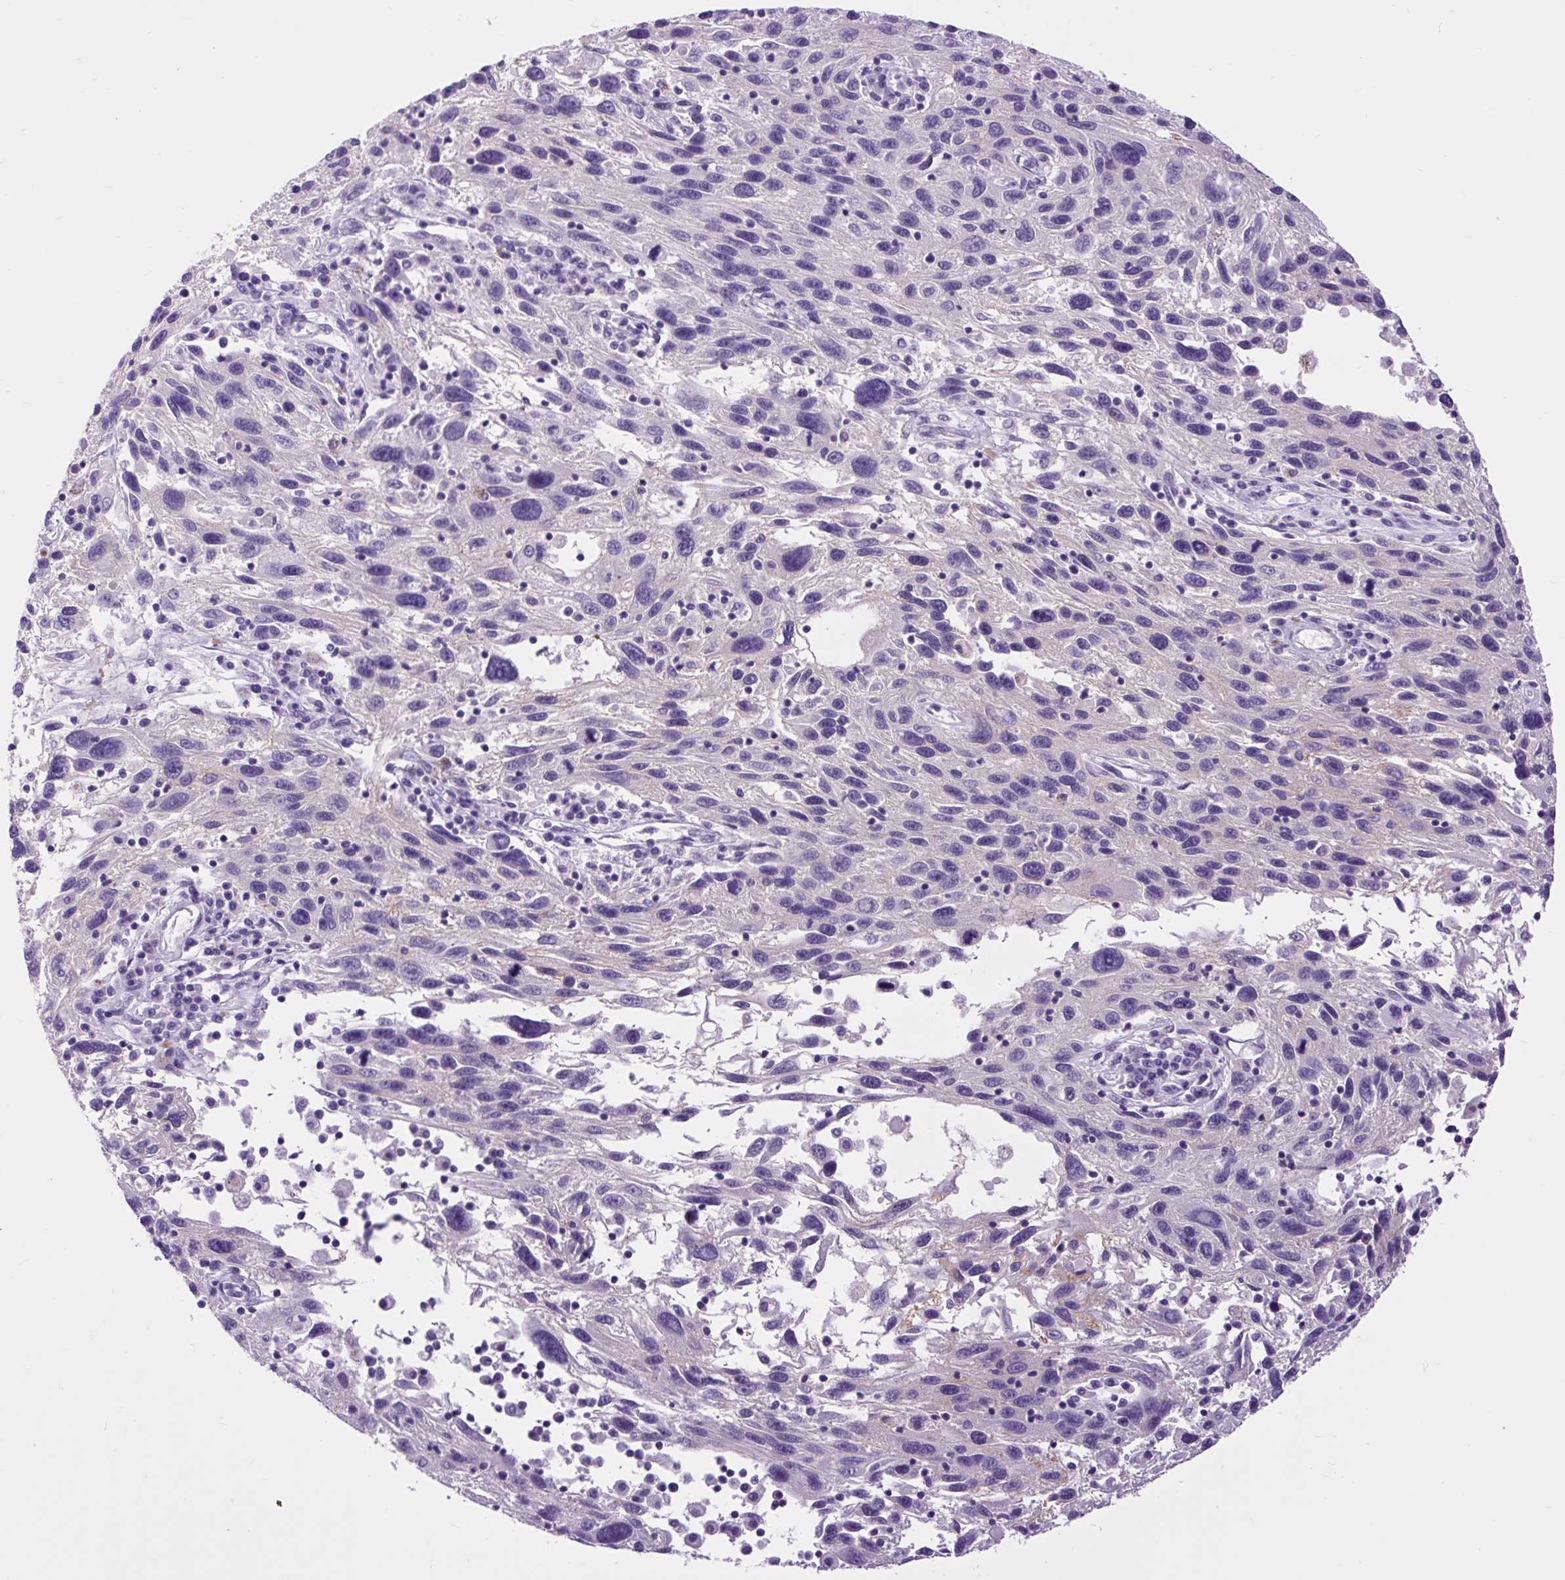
{"staining": {"intensity": "negative", "quantity": "none", "location": "none"}, "tissue": "melanoma", "cell_type": "Tumor cells", "image_type": "cancer", "snomed": [{"axis": "morphology", "description": "Malignant melanoma, NOS"}, {"axis": "topography", "description": "Skin"}], "caption": "An image of malignant melanoma stained for a protein shows no brown staining in tumor cells.", "gene": "DPP6", "patient": {"sex": "male", "age": 53}}